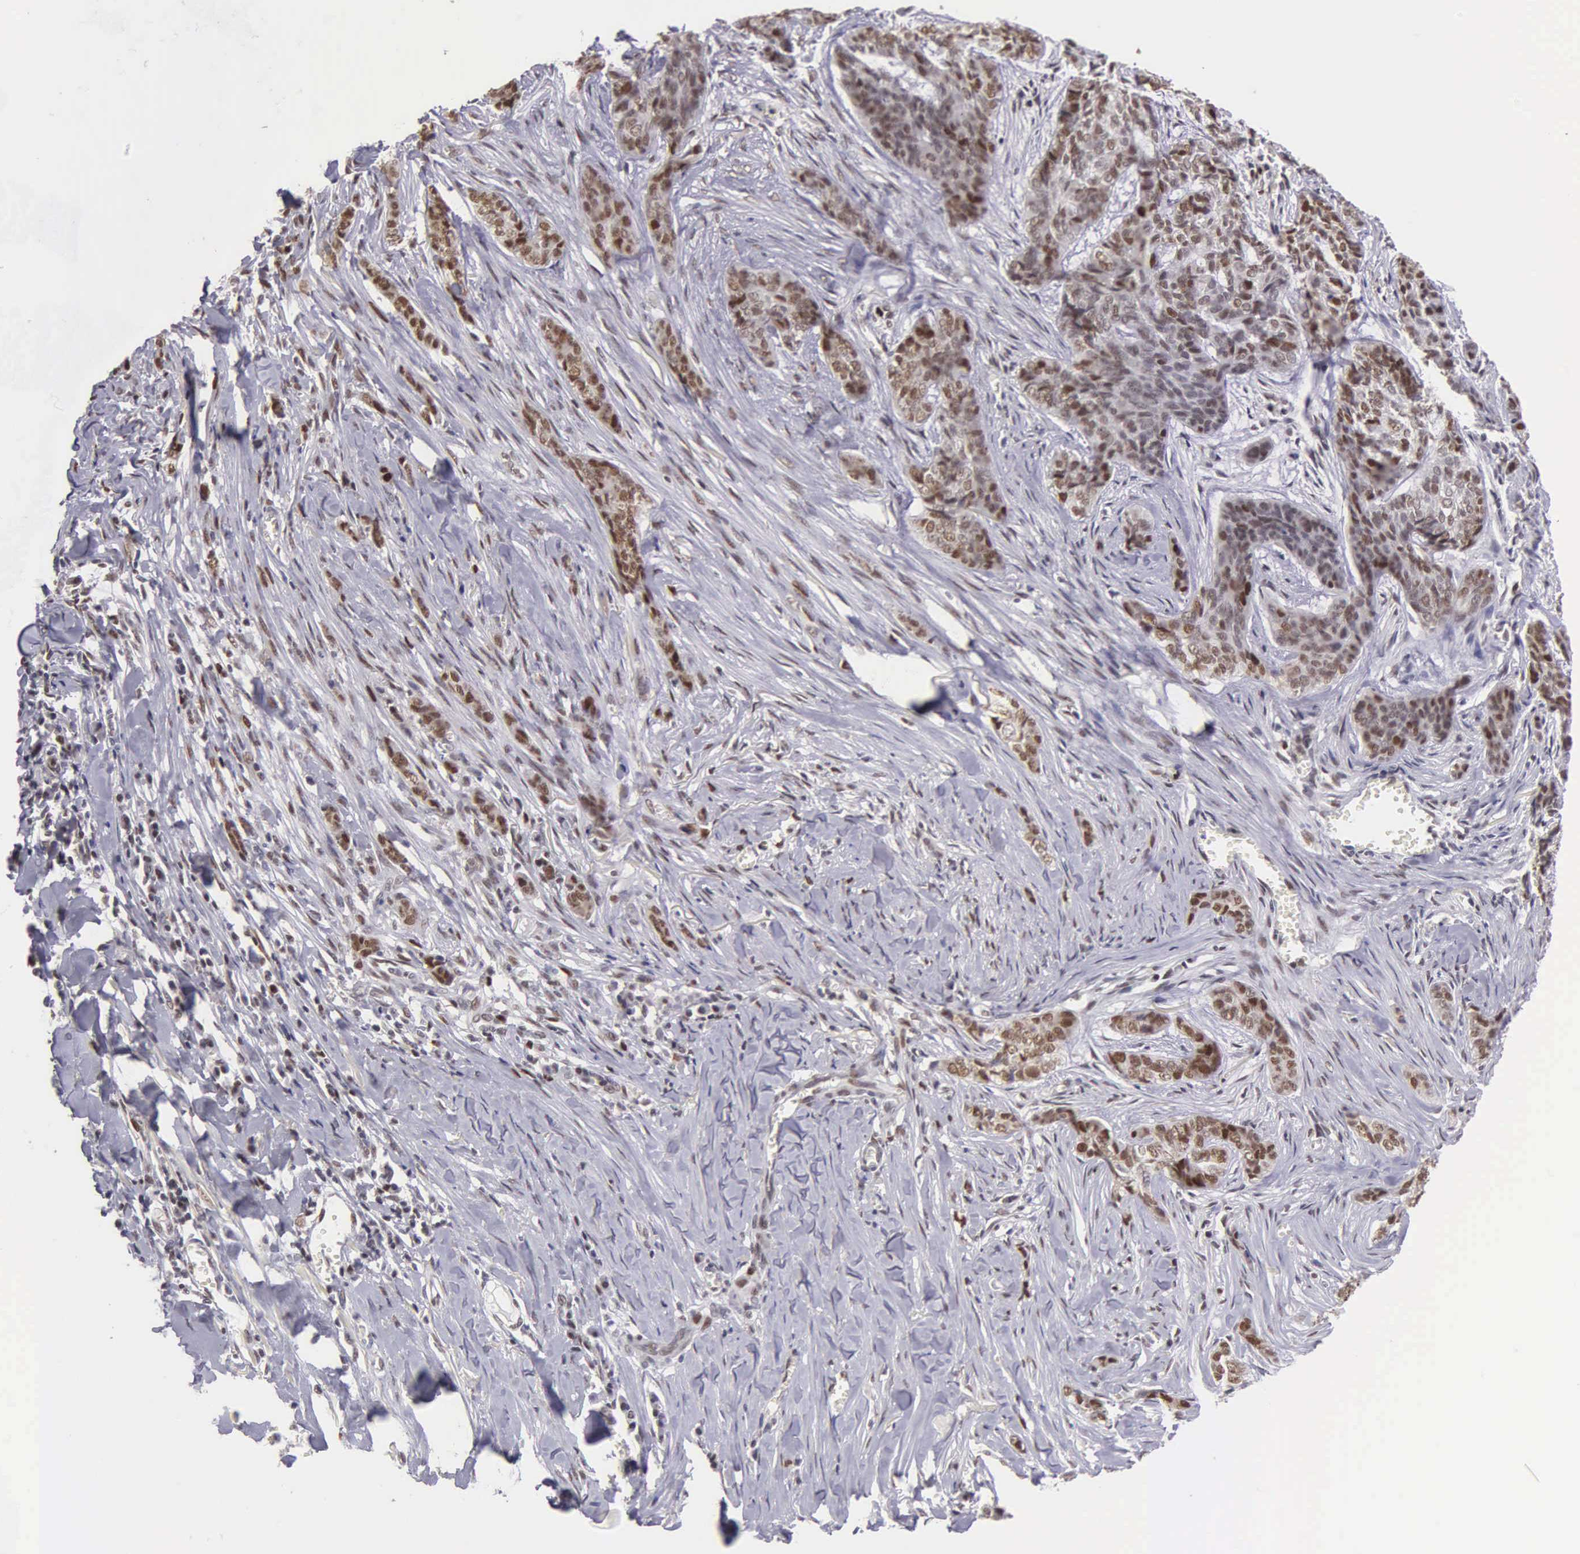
{"staining": {"intensity": "moderate", "quantity": ">75%", "location": "nuclear"}, "tissue": "skin cancer", "cell_type": "Tumor cells", "image_type": "cancer", "snomed": [{"axis": "morphology", "description": "Normal tissue, NOS"}, {"axis": "morphology", "description": "Basal cell carcinoma"}, {"axis": "topography", "description": "Skin"}], "caption": "An immunohistochemistry (IHC) image of tumor tissue is shown. Protein staining in brown shows moderate nuclear positivity in skin cancer within tumor cells.", "gene": "UBR7", "patient": {"sex": "female", "age": 65}}